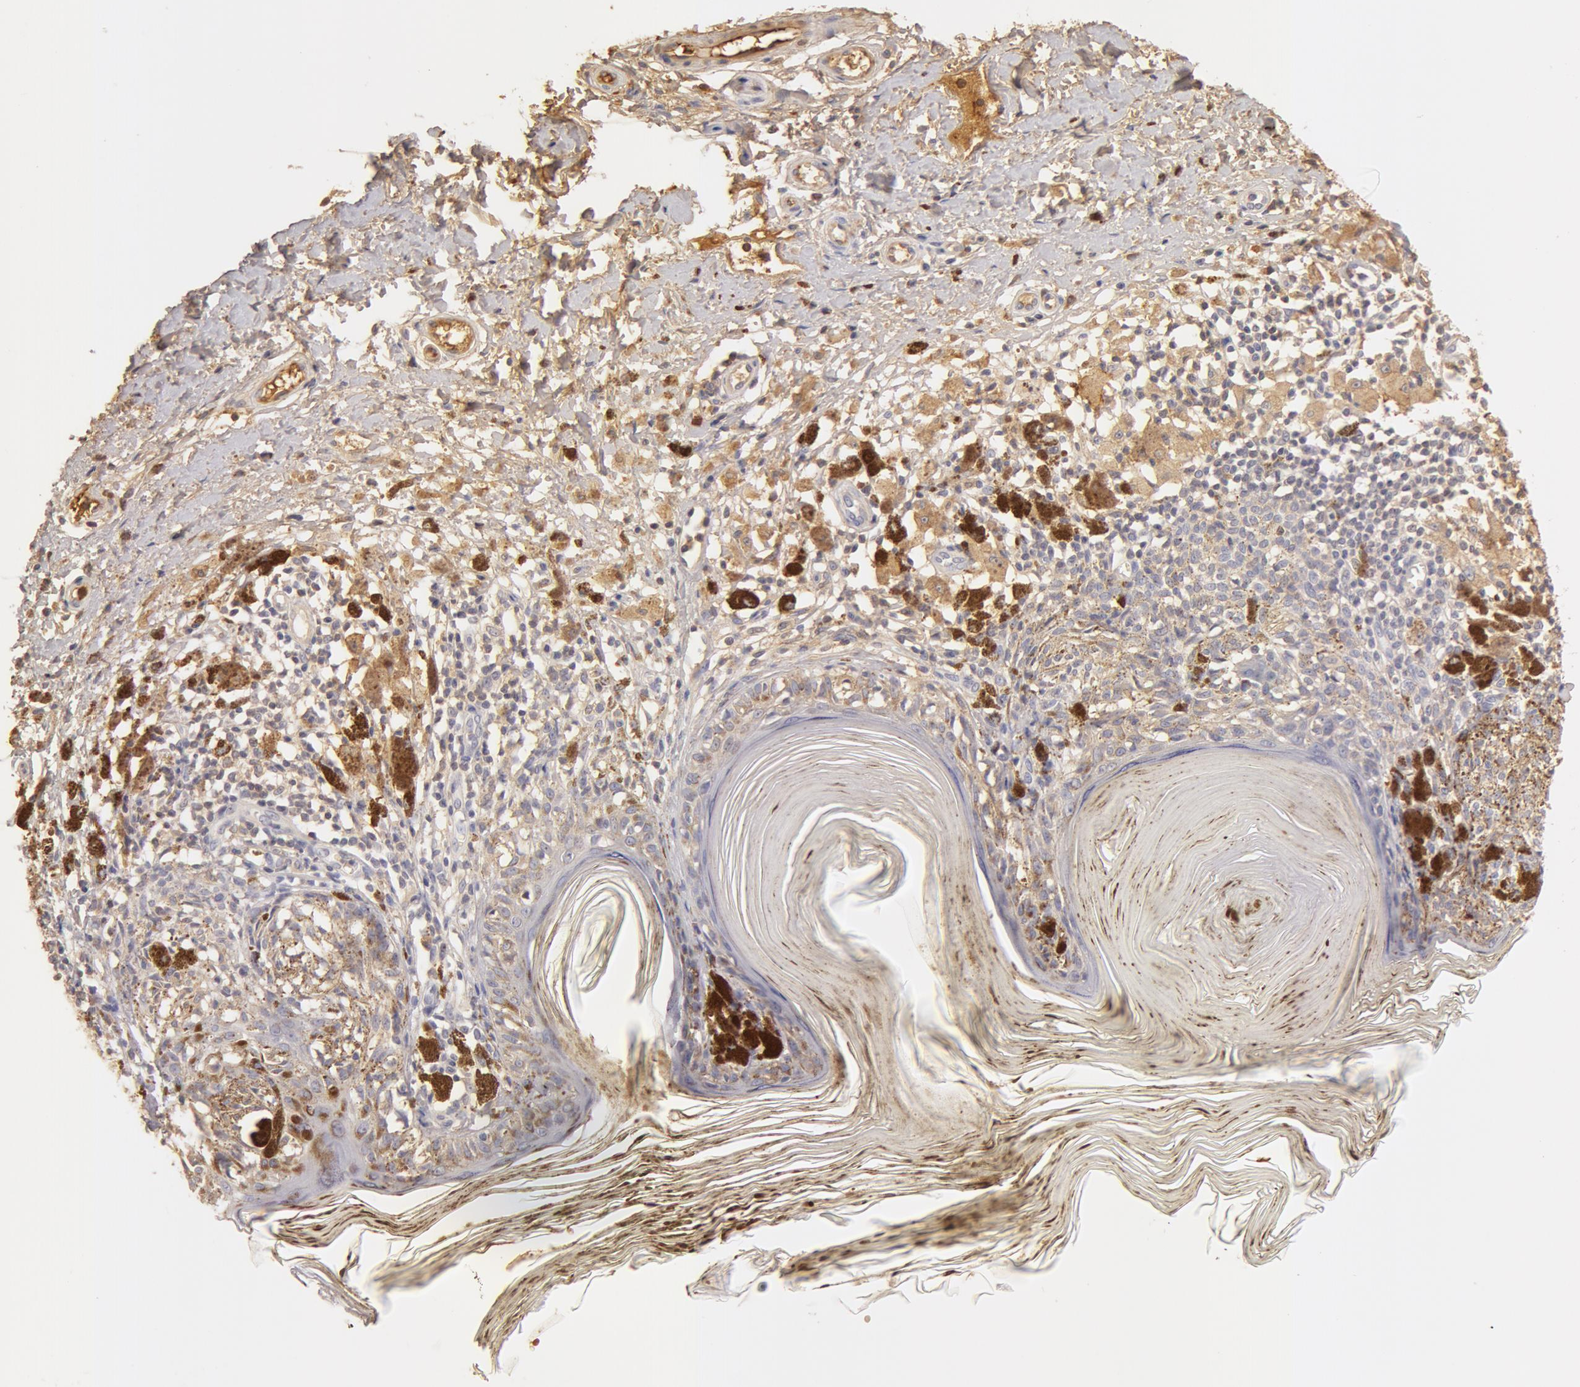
{"staining": {"intensity": "weak", "quantity": ">75%", "location": "cytoplasmic/membranous"}, "tissue": "melanoma", "cell_type": "Tumor cells", "image_type": "cancer", "snomed": [{"axis": "morphology", "description": "Malignant melanoma, NOS"}, {"axis": "topography", "description": "Skin"}], "caption": "Protein staining exhibits weak cytoplasmic/membranous expression in about >75% of tumor cells in melanoma. (Stains: DAB in brown, nuclei in blue, Microscopy: brightfield microscopy at high magnification).", "gene": "TF", "patient": {"sex": "male", "age": 88}}